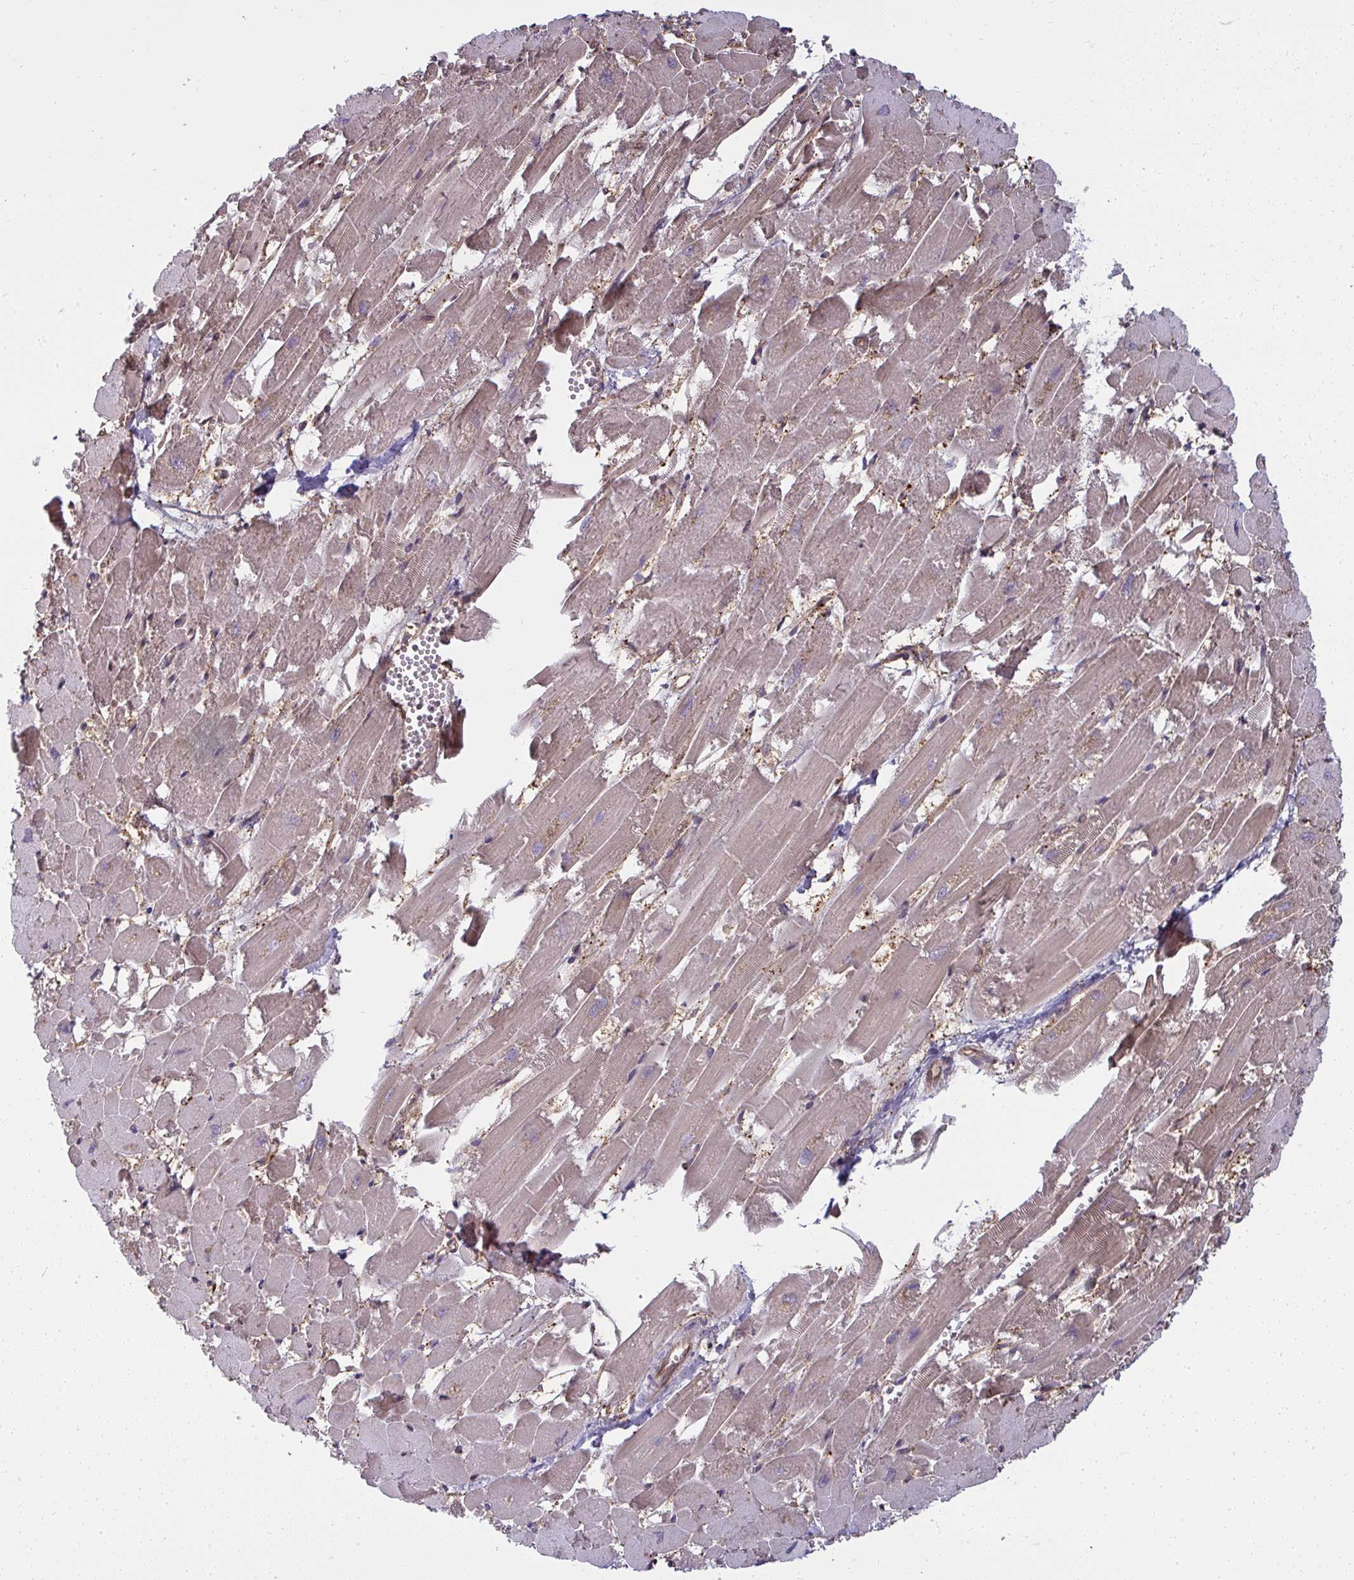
{"staining": {"intensity": "weak", "quantity": ">75%", "location": "cytoplasmic/membranous"}, "tissue": "heart muscle", "cell_type": "Cardiomyocytes", "image_type": "normal", "snomed": [{"axis": "morphology", "description": "Normal tissue, NOS"}, {"axis": "topography", "description": "Heart"}], "caption": "Heart muscle stained with immunohistochemistry exhibits weak cytoplasmic/membranous positivity in approximately >75% of cardiomyocytes. (DAB (3,3'-diaminobenzidine) IHC, brown staining for protein, blue staining for nuclei).", "gene": "IFIT3", "patient": {"sex": "female", "age": 52}}